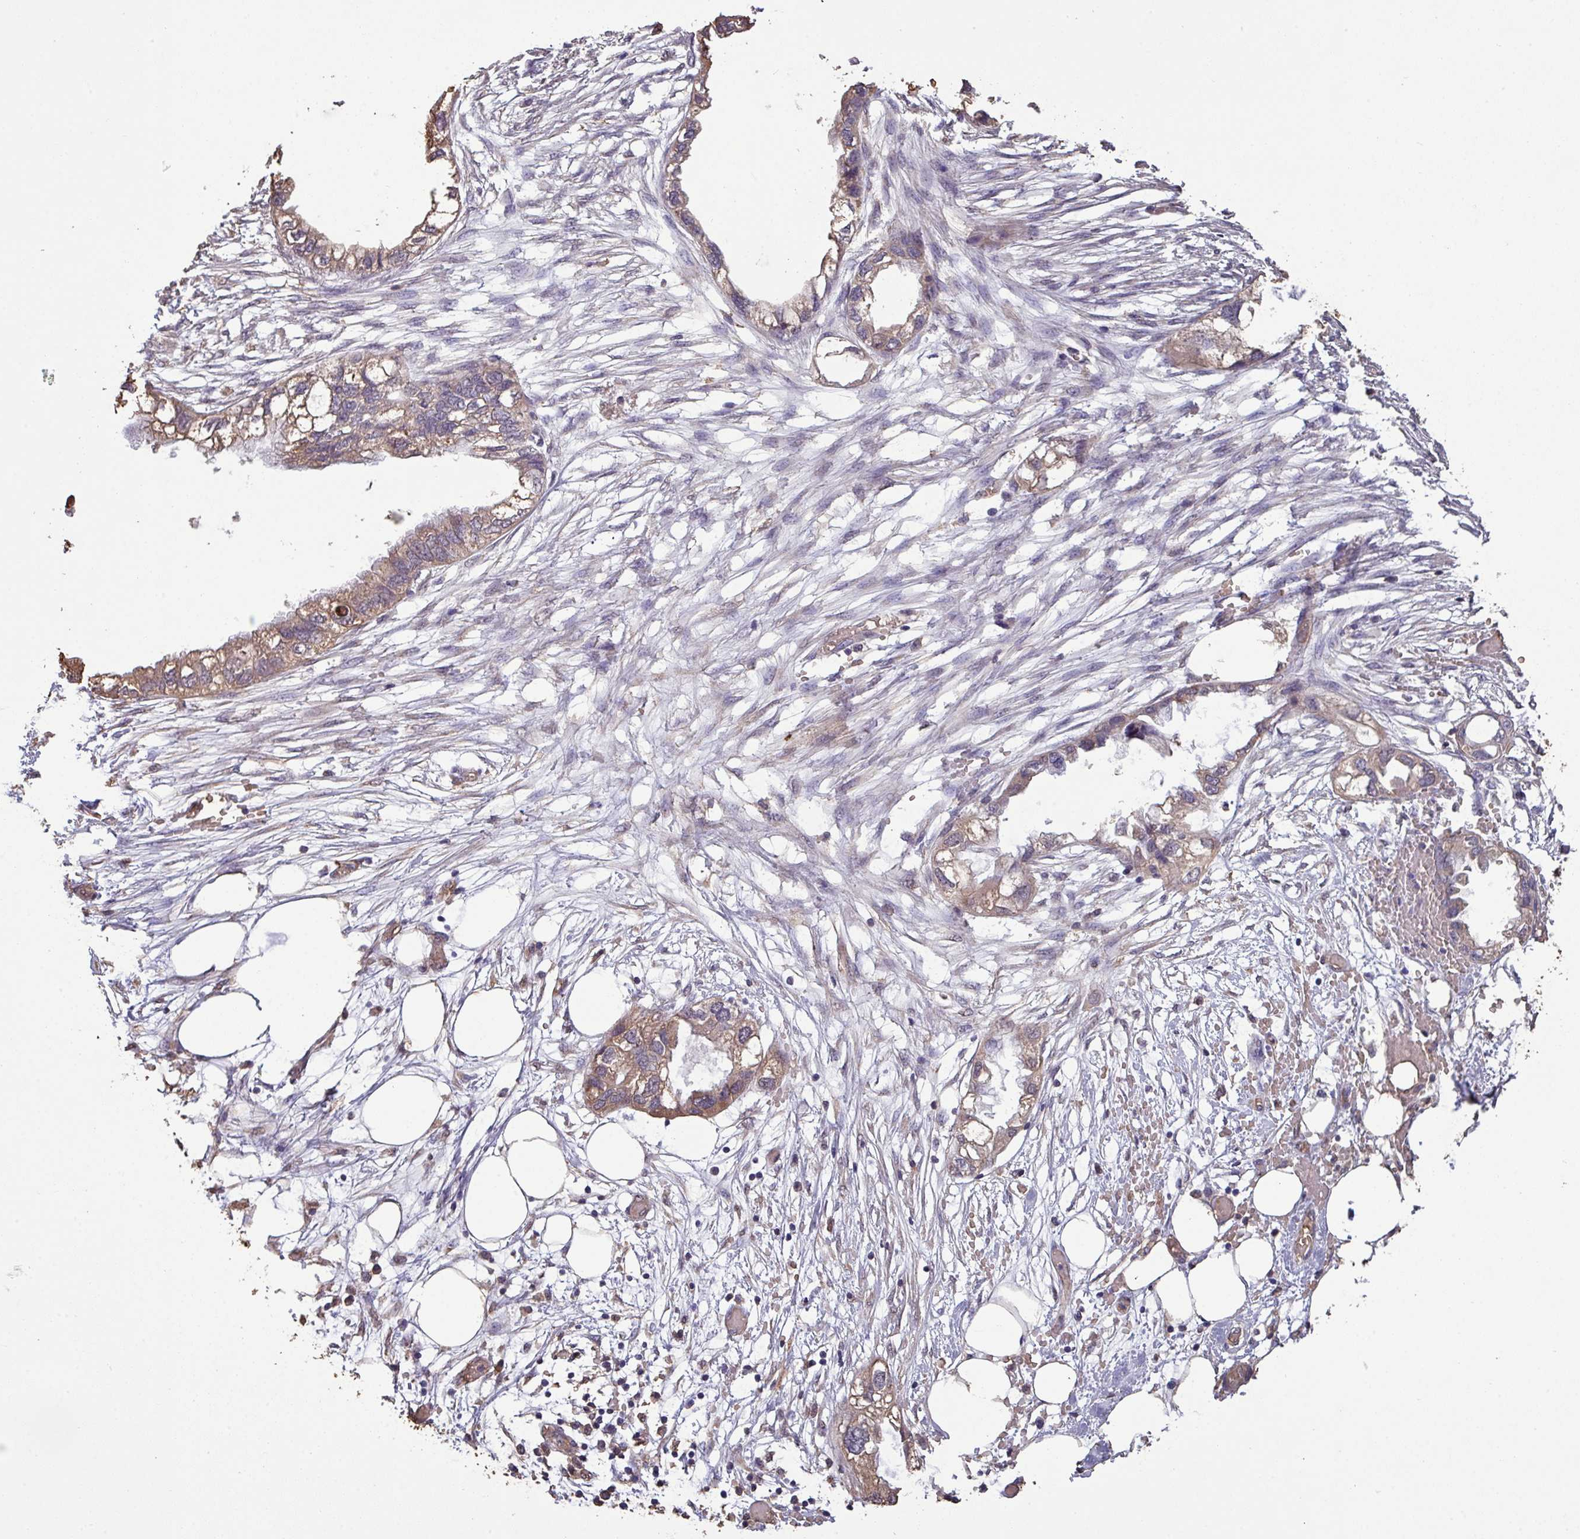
{"staining": {"intensity": "moderate", "quantity": ">75%", "location": "cytoplasmic/membranous"}, "tissue": "endometrial cancer", "cell_type": "Tumor cells", "image_type": "cancer", "snomed": [{"axis": "morphology", "description": "Adenocarcinoma, NOS"}, {"axis": "morphology", "description": "Adenocarcinoma, metastatic, NOS"}, {"axis": "topography", "description": "Adipose tissue"}, {"axis": "topography", "description": "Endometrium"}], "caption": "The immunohistochemical stain highlights moderate cytoplasmic/membranous expression in tumor cells of adenocarcinoma (endometrial) tissue.", "gene": "CAMK2B", "patient": {"sex": "female", "age": 67}}